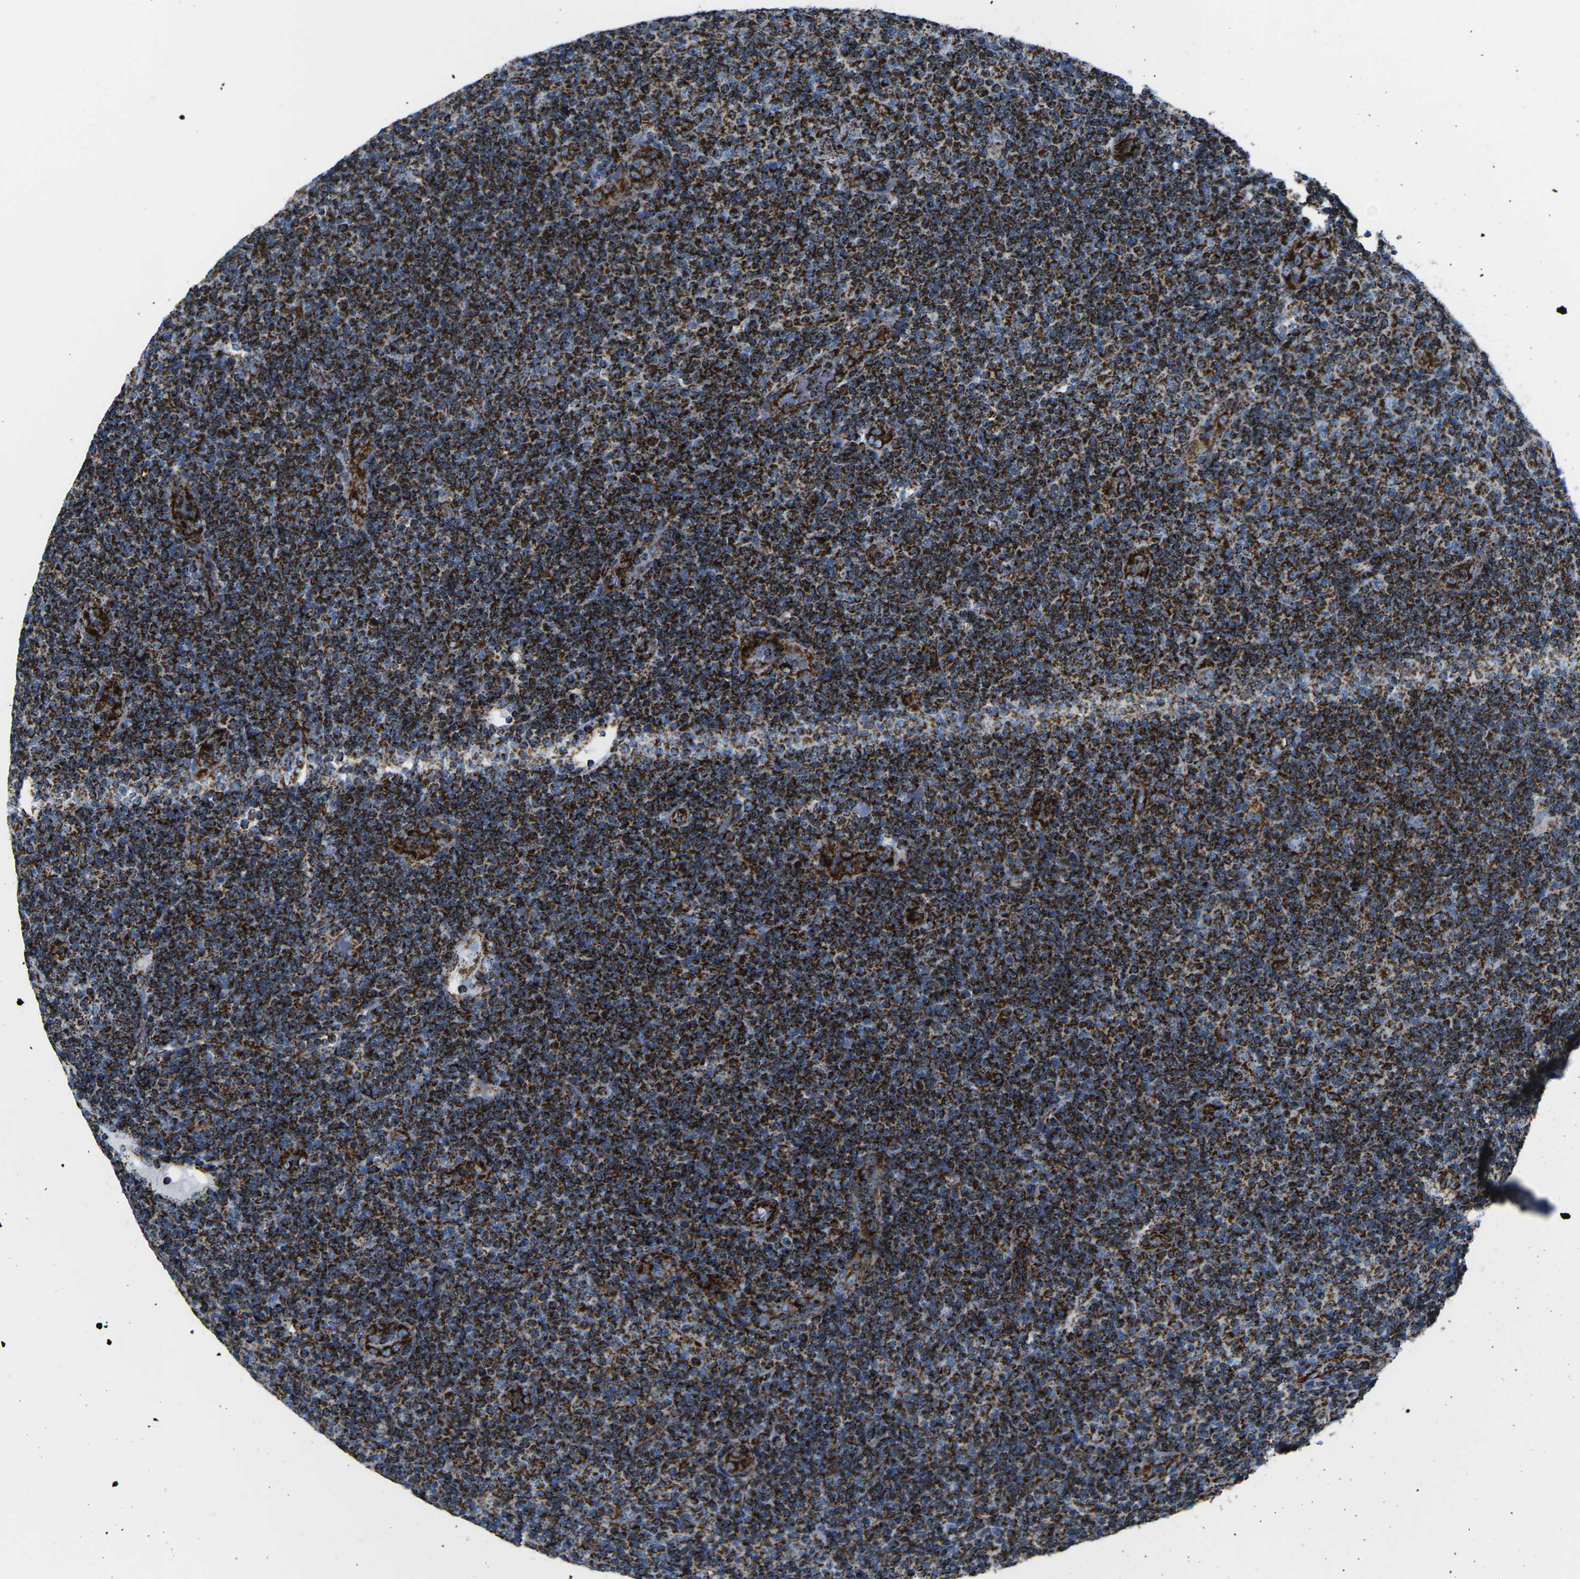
{"staining": {"intensity": "strong", "quantity": ">75%", "location": "cytoplasmic/membranous"}, "tissue": "lymphoma", "cell_type": "Tumor cells", "image_type": "cancer", "snomed": [{"axis": "morphology", "description": "Malignant lymphoma, non-Hodgkin's type, Low grade"}, {"axis": "topography", "description": "Lymph node"}], "caption": "Immunohistochemical staining of human low-grade malignant lymphoma, non-Hodgkin's type demonstrates strong cytoplasmic/membranous protein staining in approximately >75% of tumor cells.", "gene": "MT-CO2", "patient": {"sex": "male", "age": 83}}